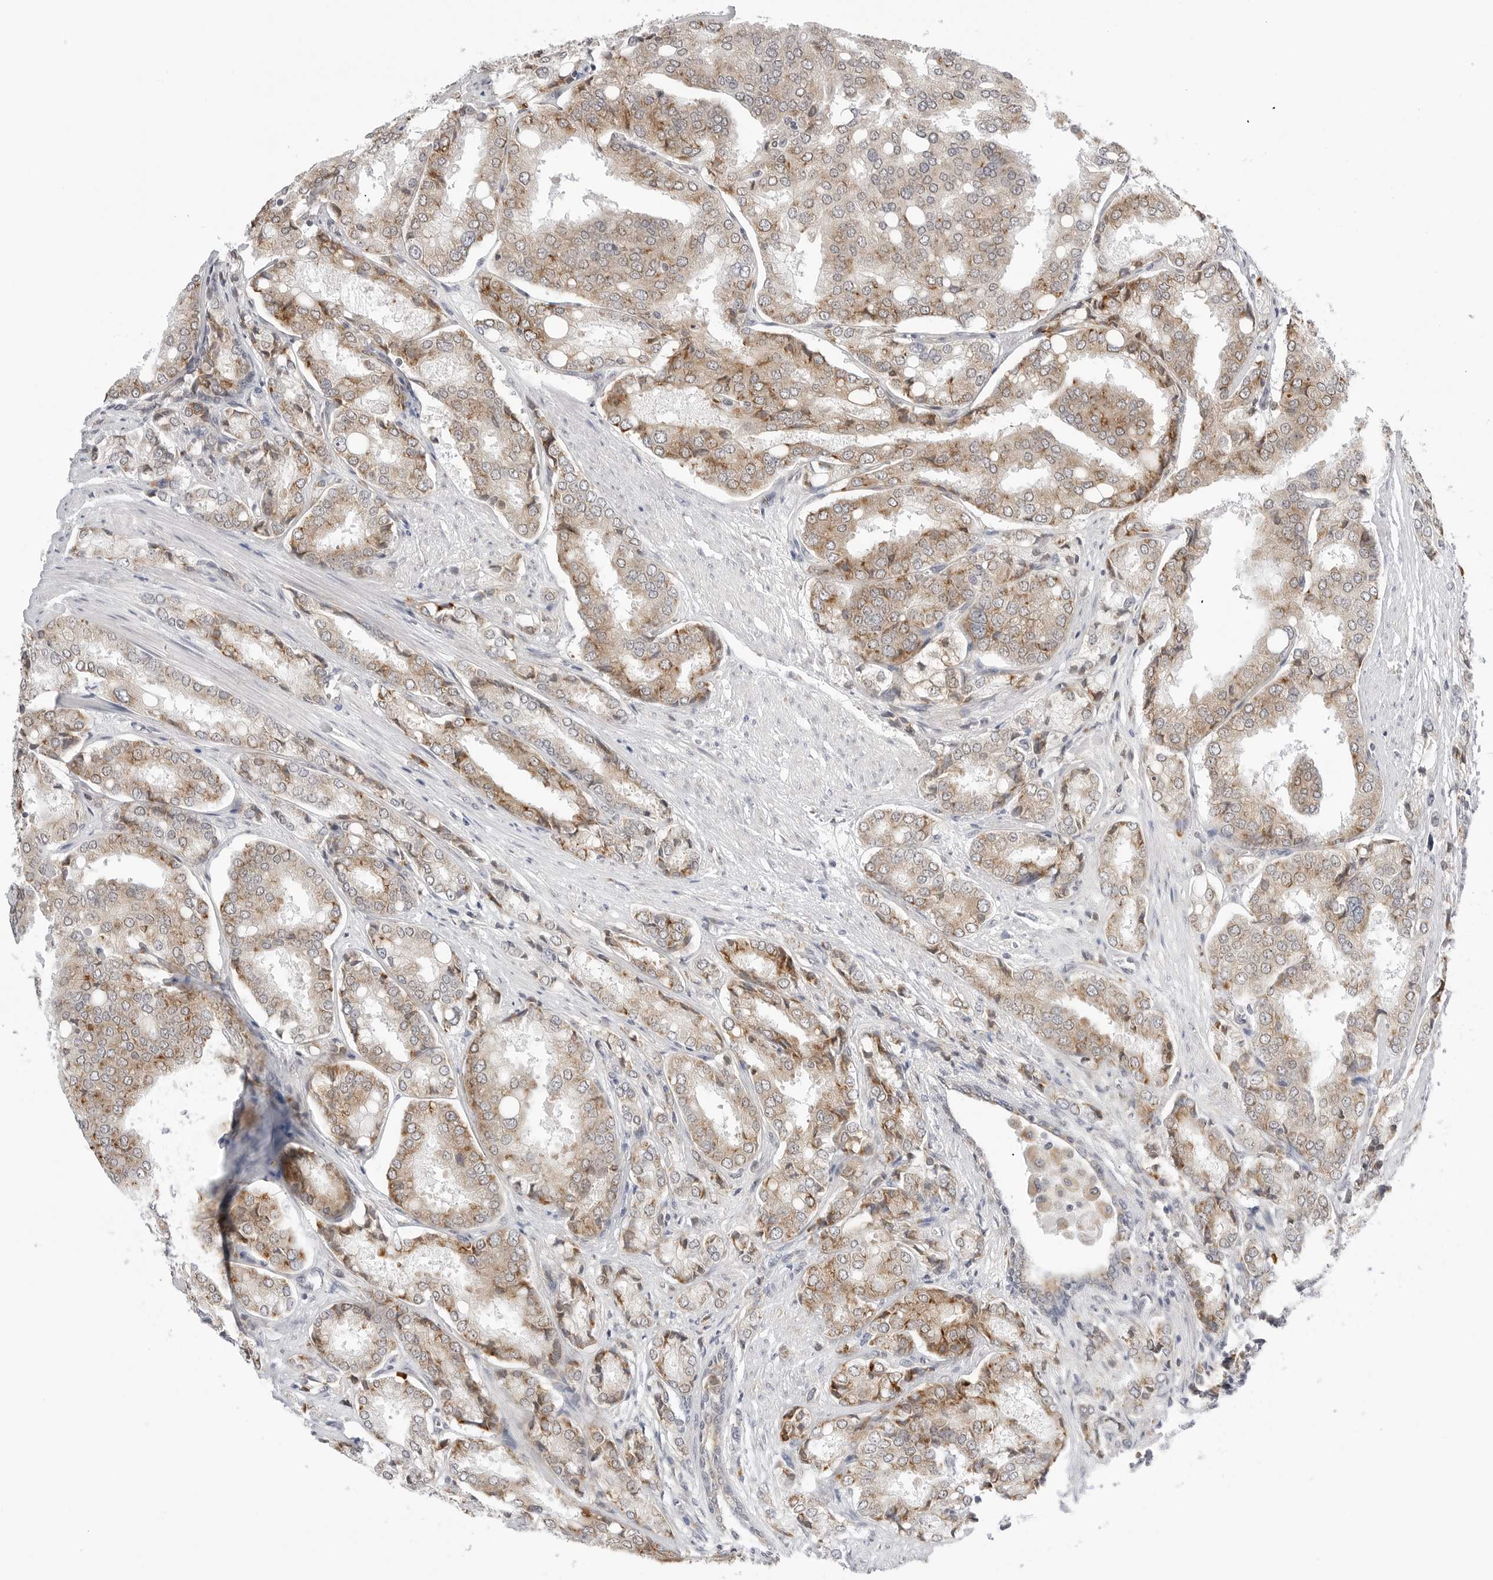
{"staining": {"intensity": "moderate", "quantity": "25%-75%", "location": "cytoplasmic/membranous"}, "tissue": "prostate cancer", "cell_type": "Tumor cells", "image_type": "cancer", "snomed": [{"axis": "morphology", "description": "Adenocarcinoma, High grade"}, {"axis": "topography", "description": "Prostate"}], "caption": "Prostate high-grade adenocarcinoma stained for a protein (brown) reveals moderate cytoplasmic/membranous positive expression in about 25%-75% of tumor cells.", "gene": "RPN1", "patient": {"sex": "male", "age": 50}}